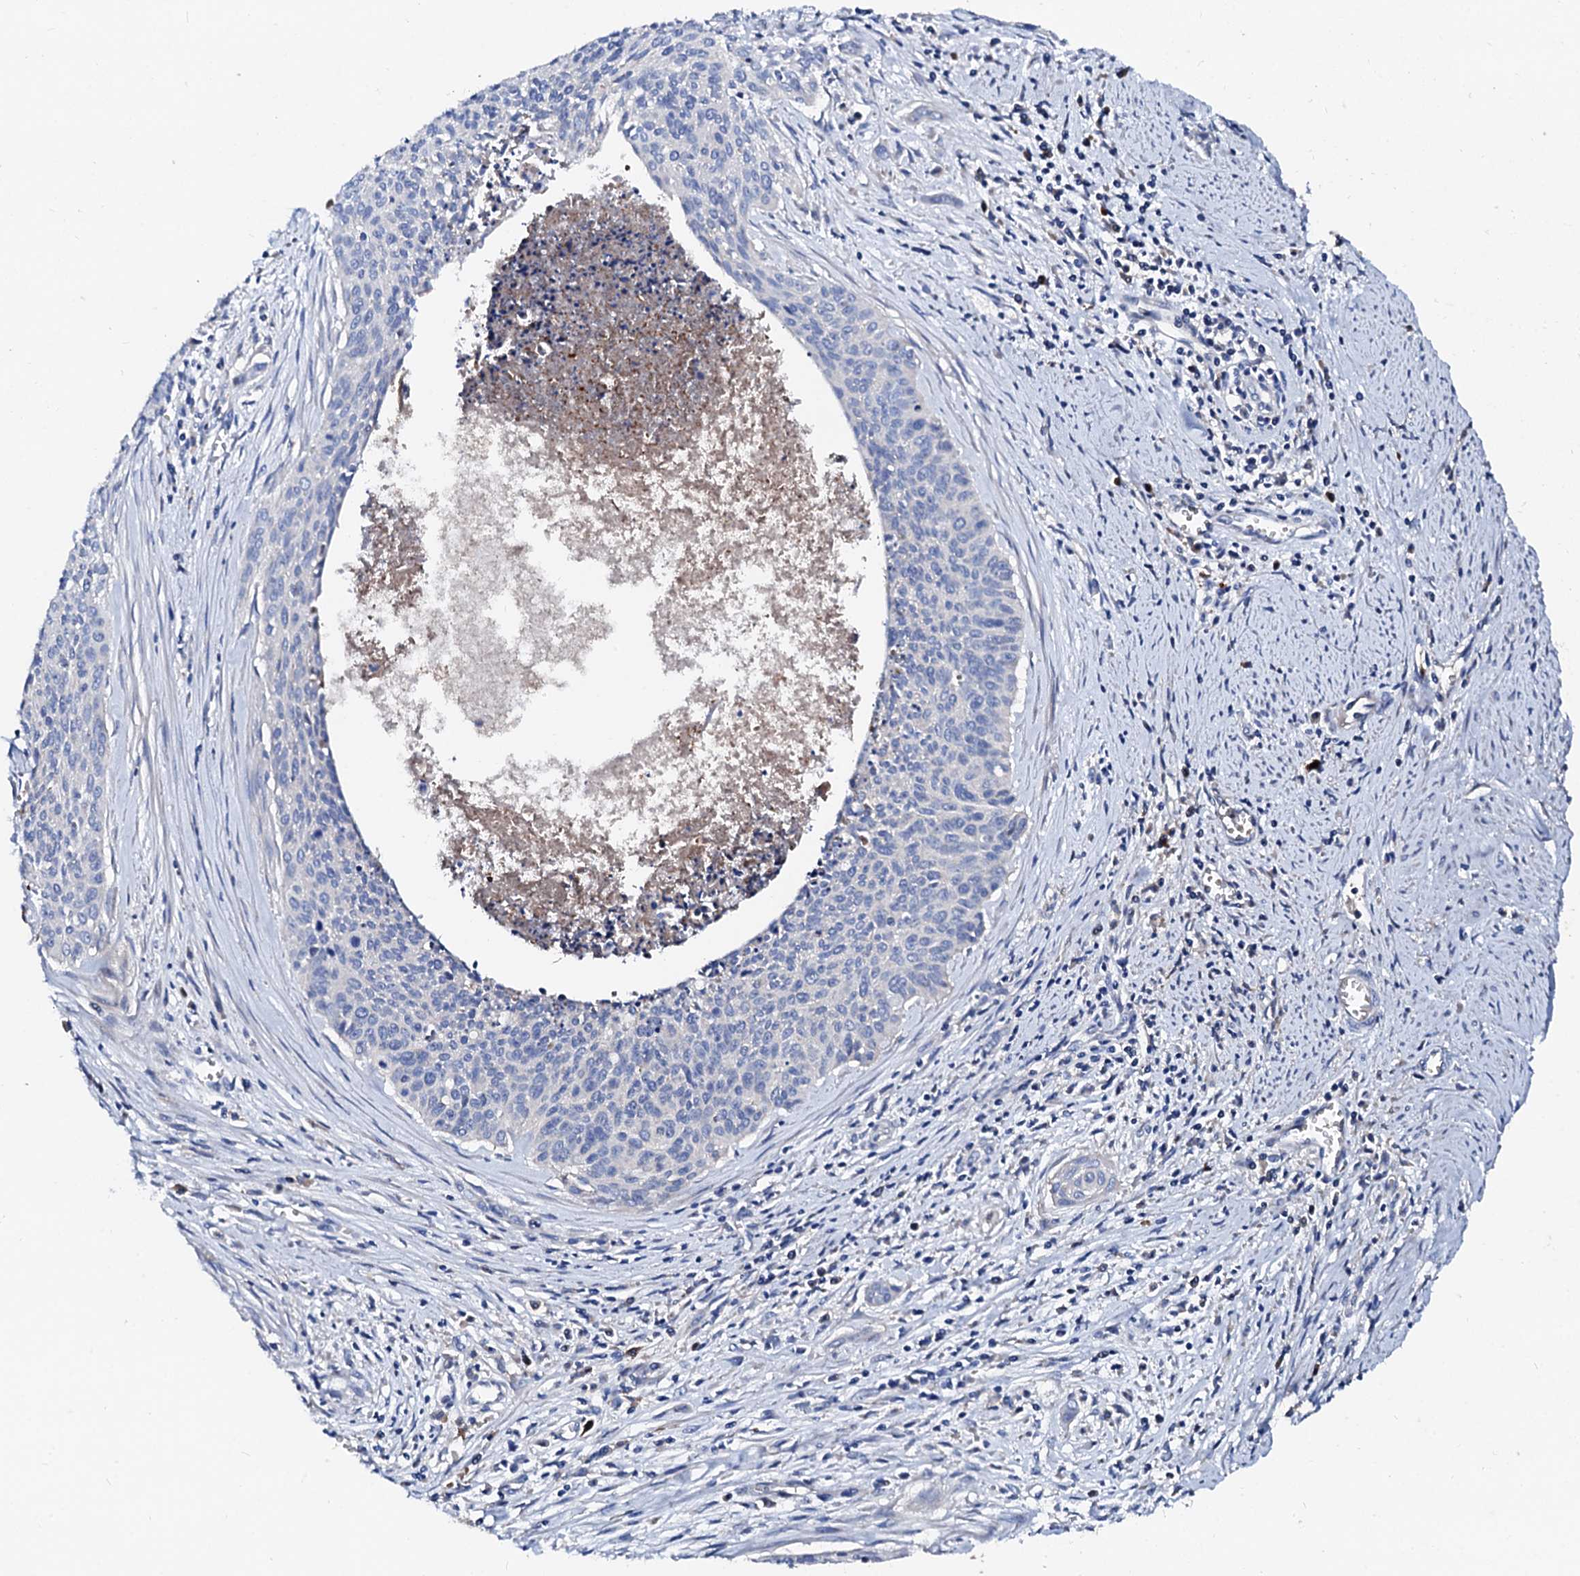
{"staining": {"intensity": "negative", "quantity": "none", "location": "none"}, "tissue": "cervical cancer", "cell_type": "Tumor cells", "image_type": "cancer", "snomed": [{"axis": "morphology", "description": "Squamous cell carcinoma, NOS"}, {"axis": "topography", "description": "Cervix"}], "caption": "Cervical cancer was stained to show a protein in brown. There is no significant staining in tumor cells.", "gene": "SLC10A7", "patient": {"sex": "female", "age": 55}}